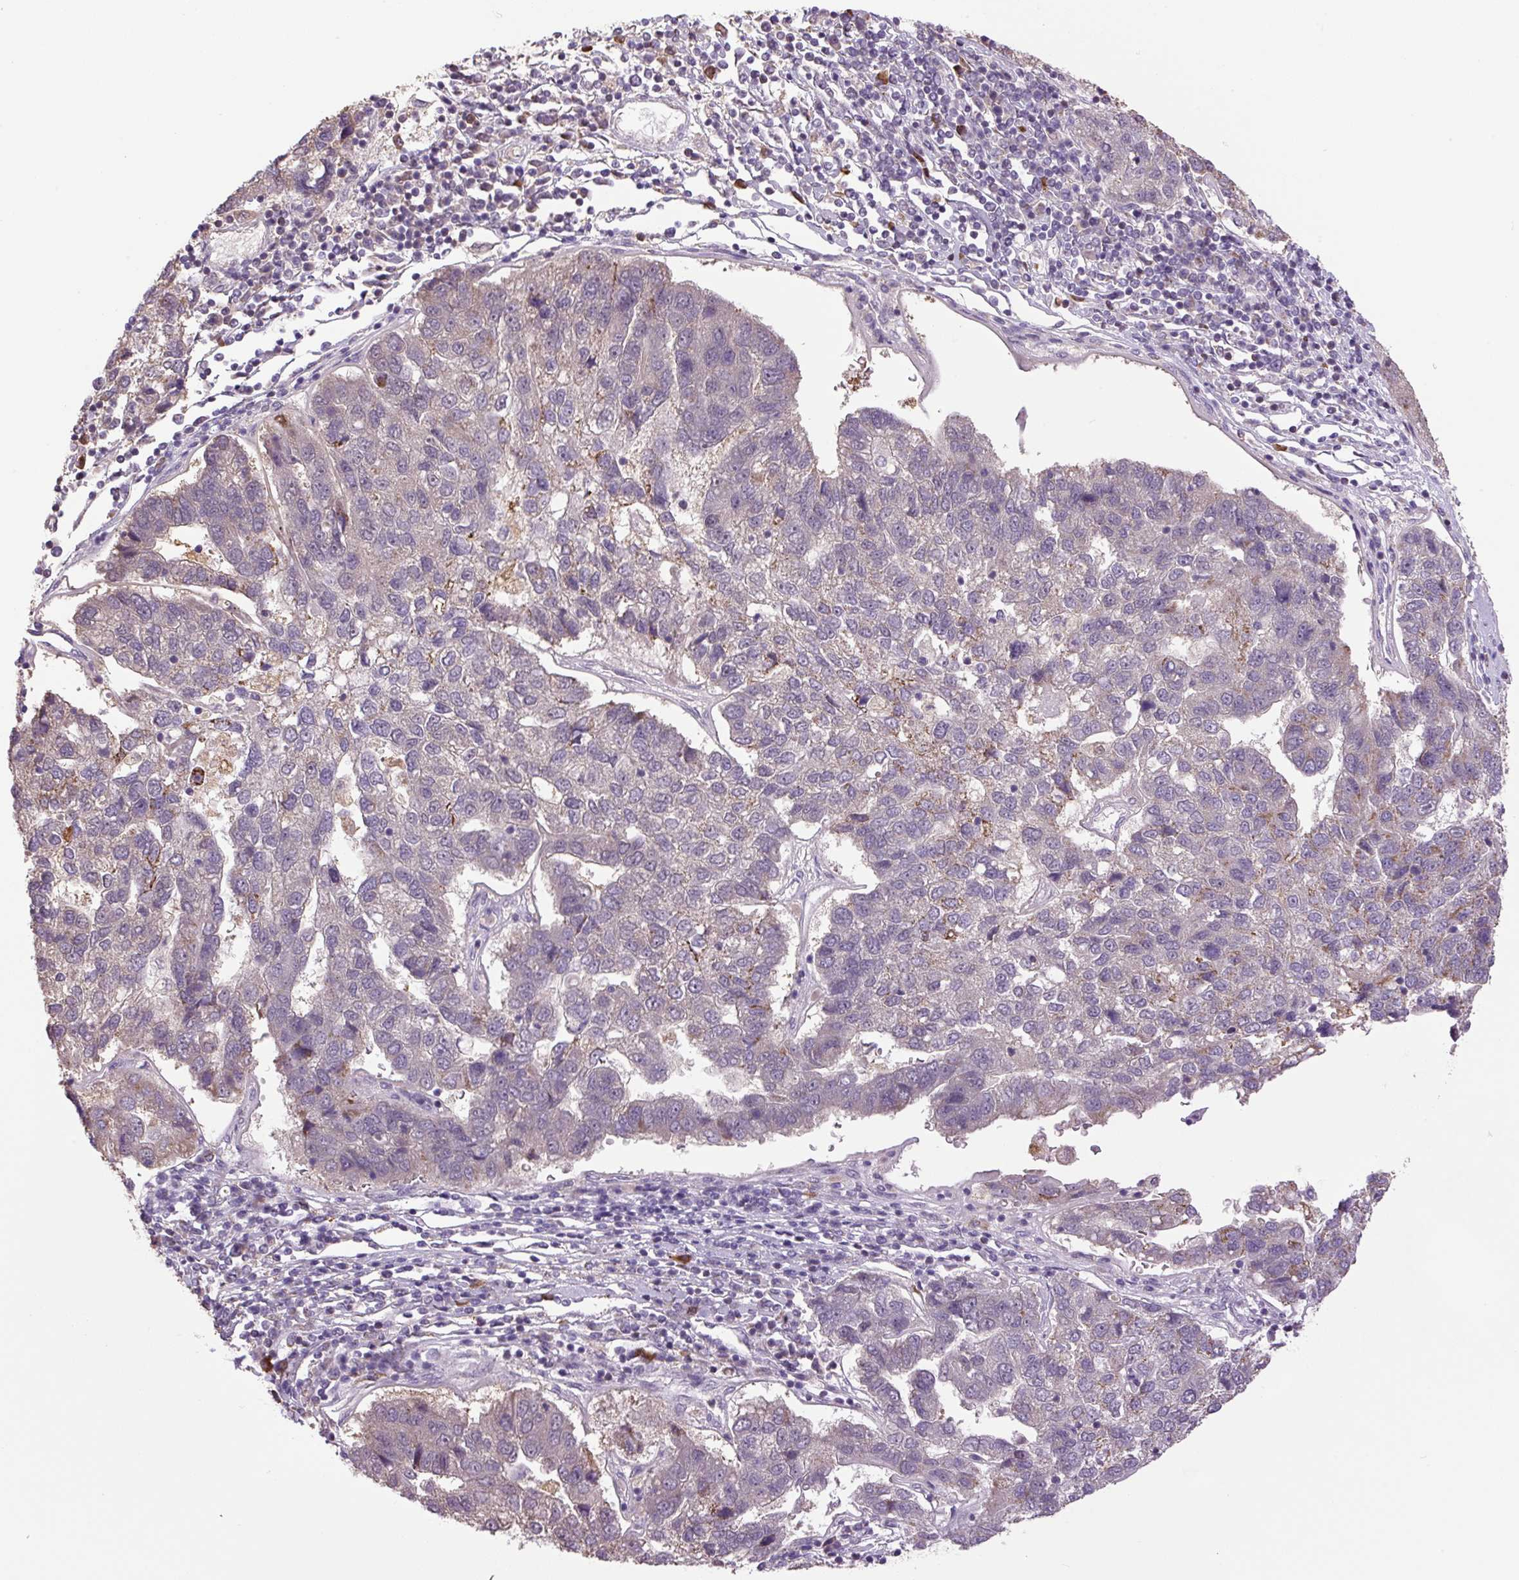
{"staining": {"intensity": "weak", "quantity": "<25%", "location": "cytoplasmic/membranous"}, "tissue": "pancreatic cancer", "cell_type": "Tumor cells", "image_type": "cancer", "snomed": [{"axis": "morphology", "description": "Adenocarcinoma, NOS"}, {"axis": "topography", "description": "Pancreas"}], "caption": "A photomicrograph of pancreatic cancer (adenocarcinoma) stained for a protein reveals no brown staining in tumor cells.", "gene": "SGF29", "patient": {"sex": "female", "age": 61}}